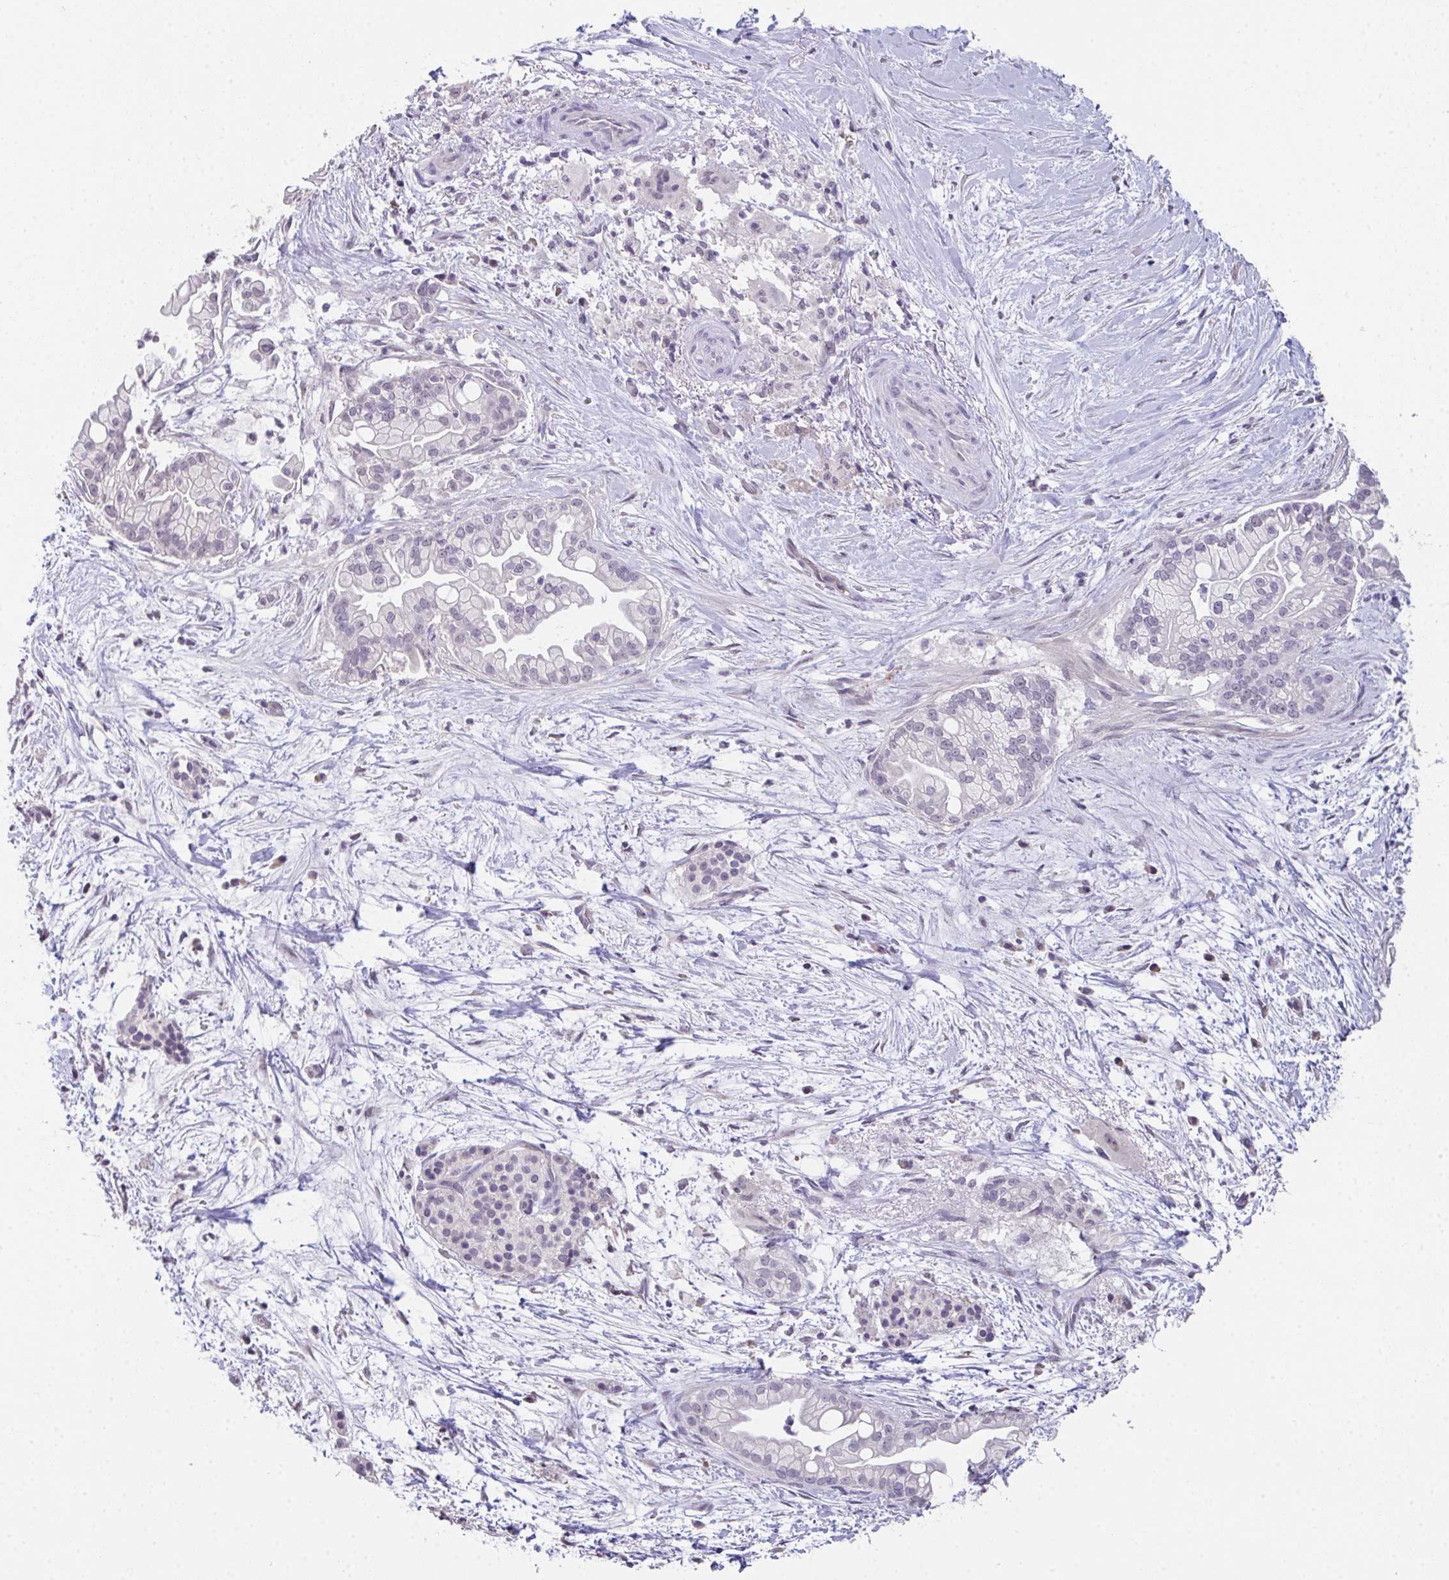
{"staining": {"intensity": "negative", "quantity": "none", "location": "none"}, "tissue": "pancreatic cancer", "cell_type": "Tumor cells", "image_type": "cancer", "snomed": [{"axis": "morphology", "description": "Adenocarcinoma, NOS"}, {"axis": "topography", "description": "Pancreas"}], "caption": "Protein analysis of adenocarcinoma (pancreatic) demonstrates no significant expression in tumor cells.", "gene": "GLTPD2", "patient": {"sex": "female", "age": 69}}